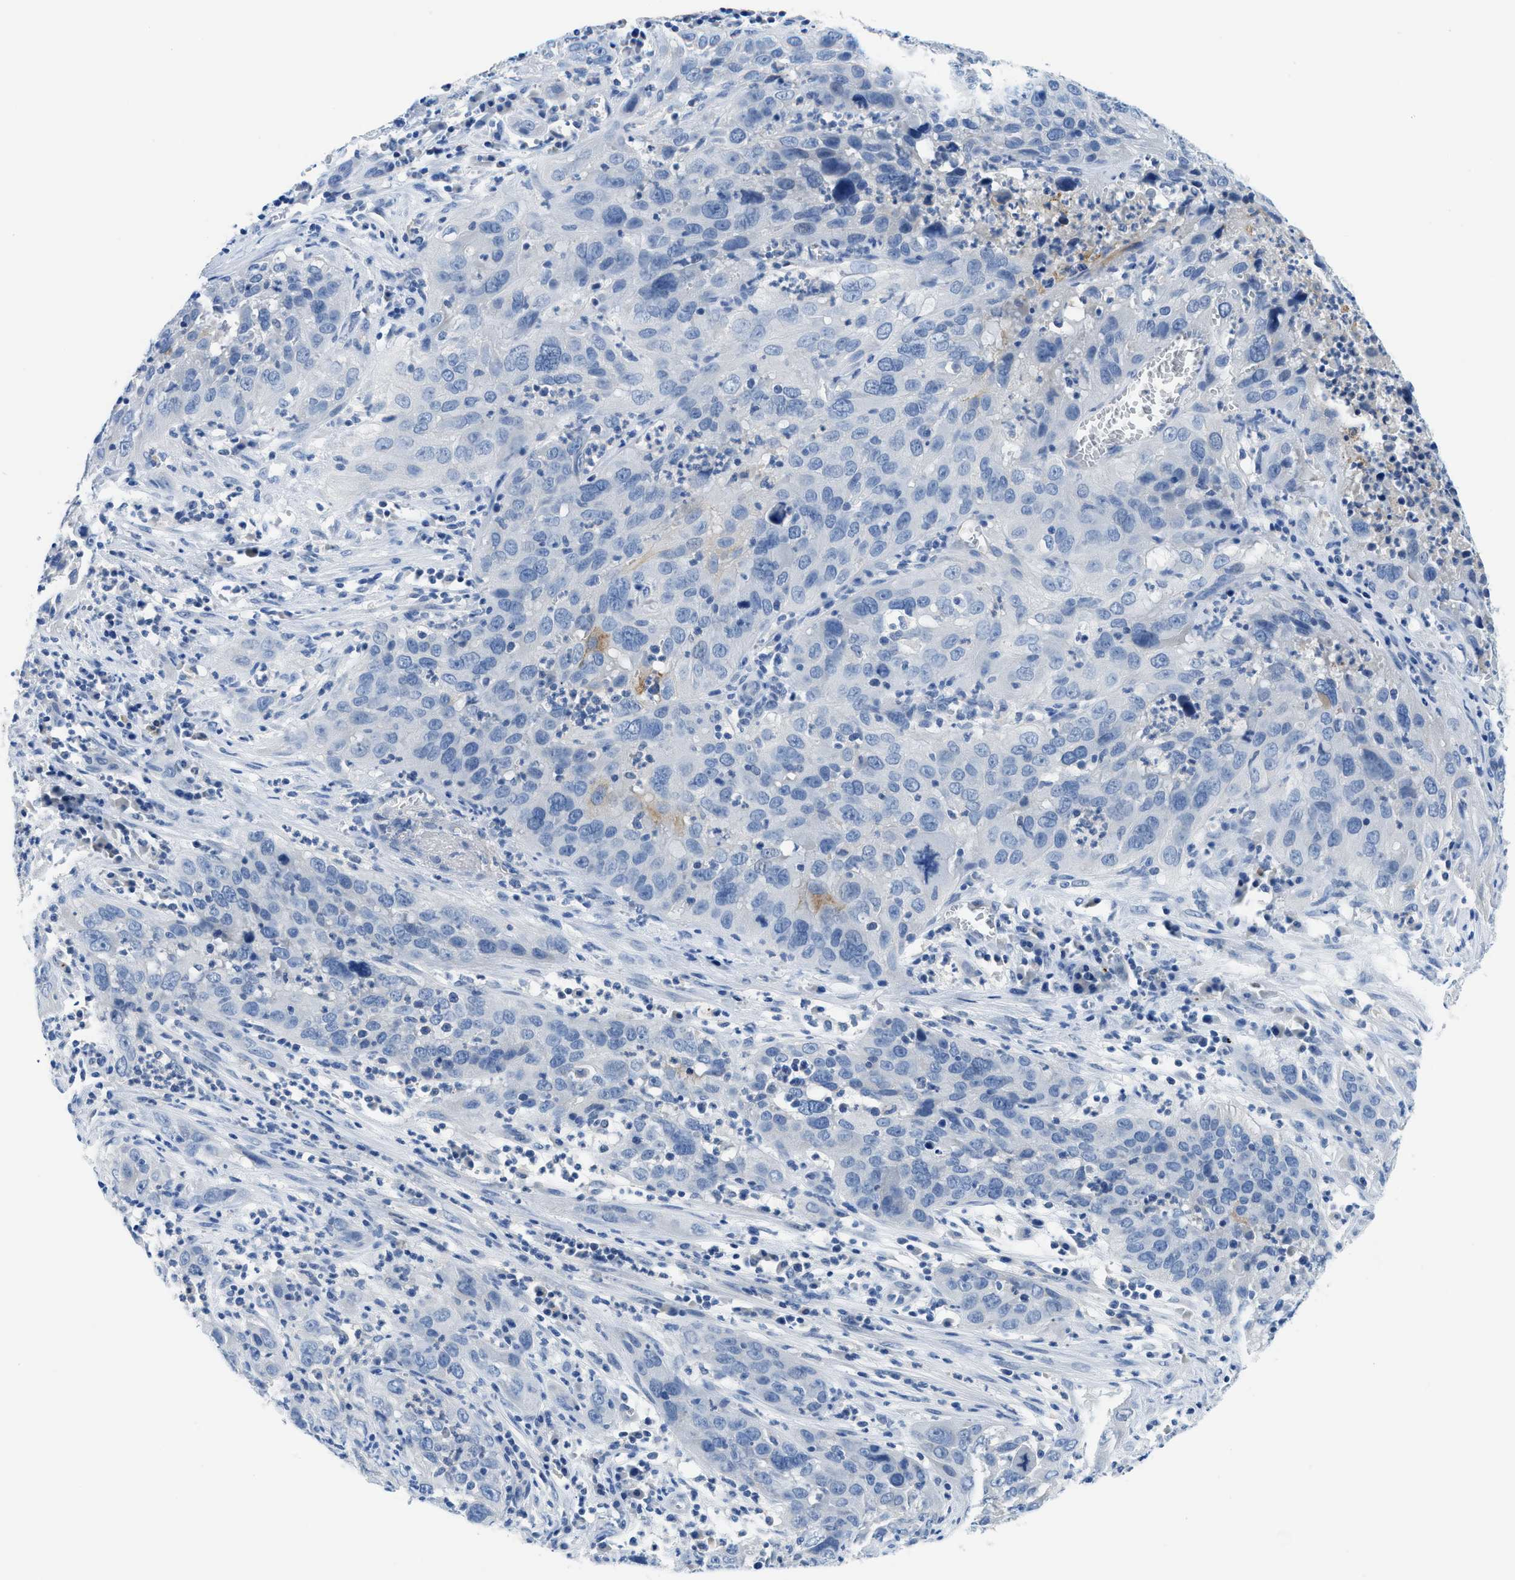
{"staining": {"intensity": "negative", "quantity": "none", "location": "none"}, "tissue": "cervical cancer", "cell_type": "Tumor cells", "image_type": "cancer", "snomed": [{"axis": "morphology", "description": "Squamous cell carcinoma, NOS"}, {"axis": "topography", "description": "Cervix"}], "caption": "This is a micrograph of immunohistochemistry (IHC) staining of cervical cancer (squamous cell carcinoma), which shows no positivity in tumor cells.", "gene": "MBL2", "patient": {"sex": "female", "age": 32}}